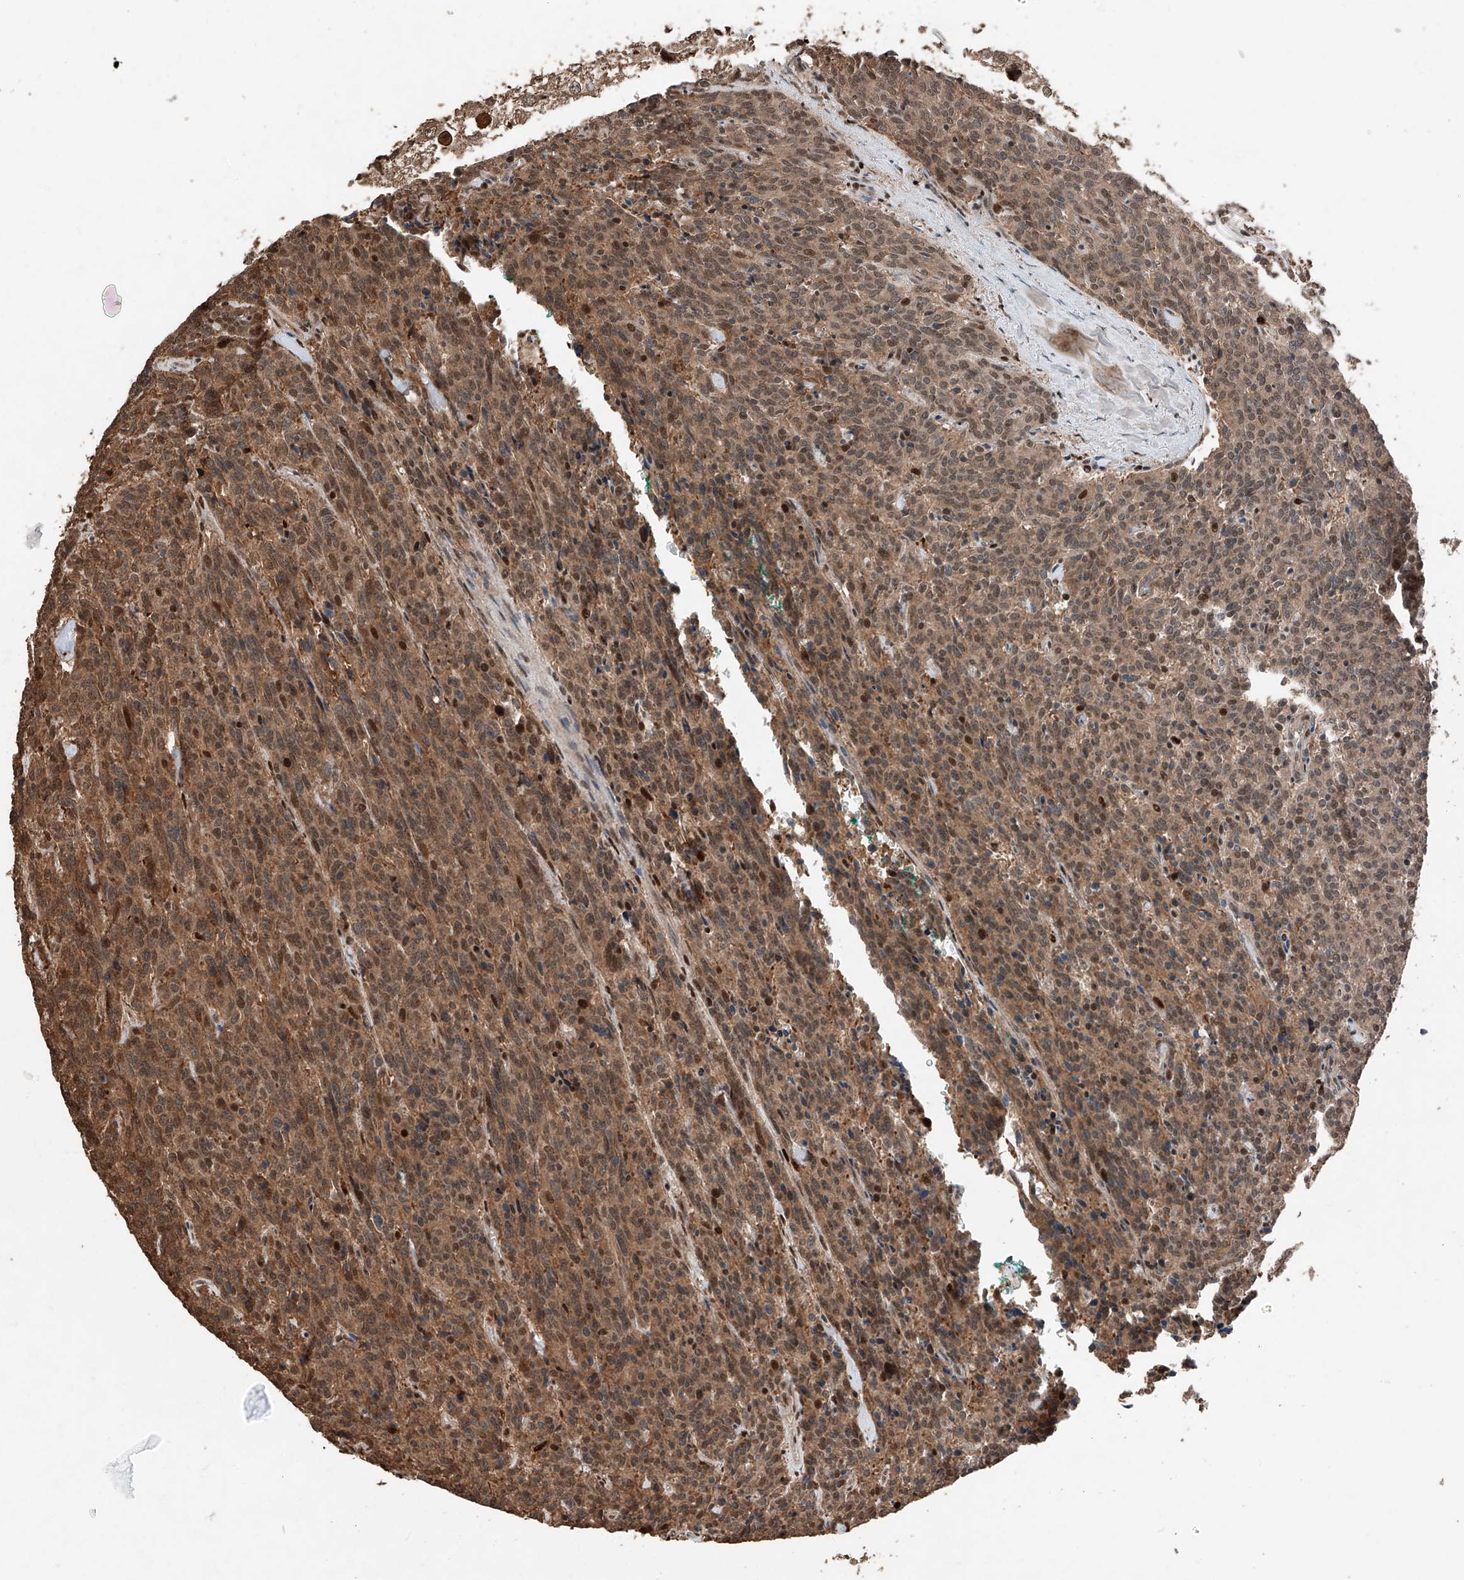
{"staining": {"intensity": "moderate", "quantity": ">75%", "location": "cytoplasmic/membranous,nuclear"}, "tissue": "carcinoid", "cell_type": "Tumor cells", "image_type": "cancer", "snomed": [{"axis": "morphology", "description": "Carcinoid, malignant, NOS"}, {"axis": "topography", "description": "Lung"}], "caption": "Approximately >75% of tumor cells in human carcinoid display moderate cytoplasmic/membranous and nuclear protein staining as visualized by brown immunohistochemical staining.", "gene": "RMND1", "patient": {"sex": "female", "age": 46}}